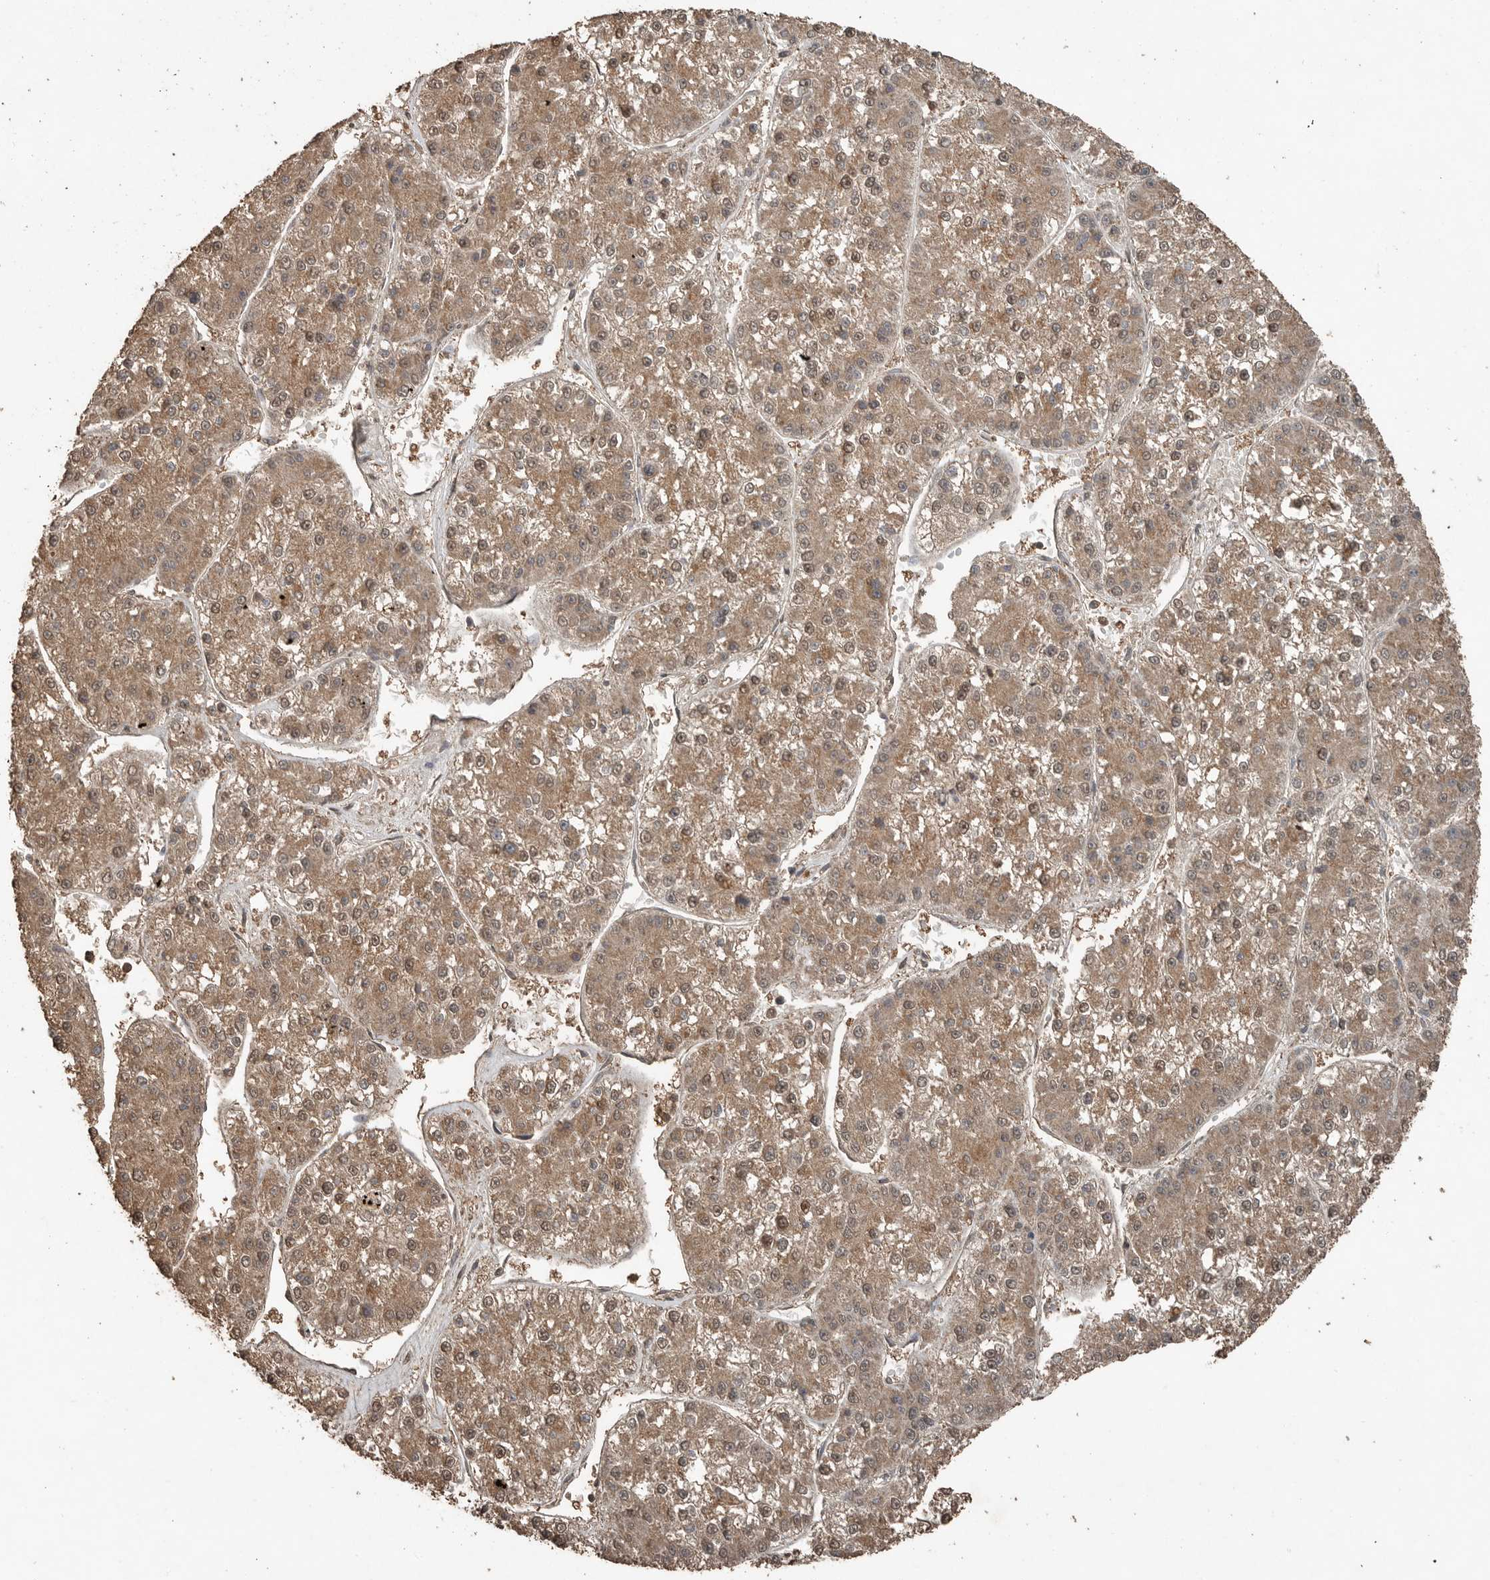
{"staining": {"intensity": "moderate", "quantity": ">75%", "location": "cytoplasmic/membranous,nuclear"}, "tissue": "liver cancer", "cell_type": "Tumor cells", "image_type": "cancer", "snomed": [{"axis": "morphology", "description": "Carcinoma, Hepatocellular, NOS"}, {"axis": "topography", "description": "Liver"}], "caption": "Immunohistochemistry (IHC) staining of hepatocellular carcinoma (liver), which reveals medium levels of moderate cytoplasmic/membranous and nuclear staining in approximately >75% of tumor cells indicating moderate cytoplasmic/membranous and nuclear protein staining. The staining was performed using DAB (brown) for protein detection and nuclei were counterstained in hematoxylin (blue).", "gene": "BLZF1", "patient": {"sex": "female", "age": 73}}